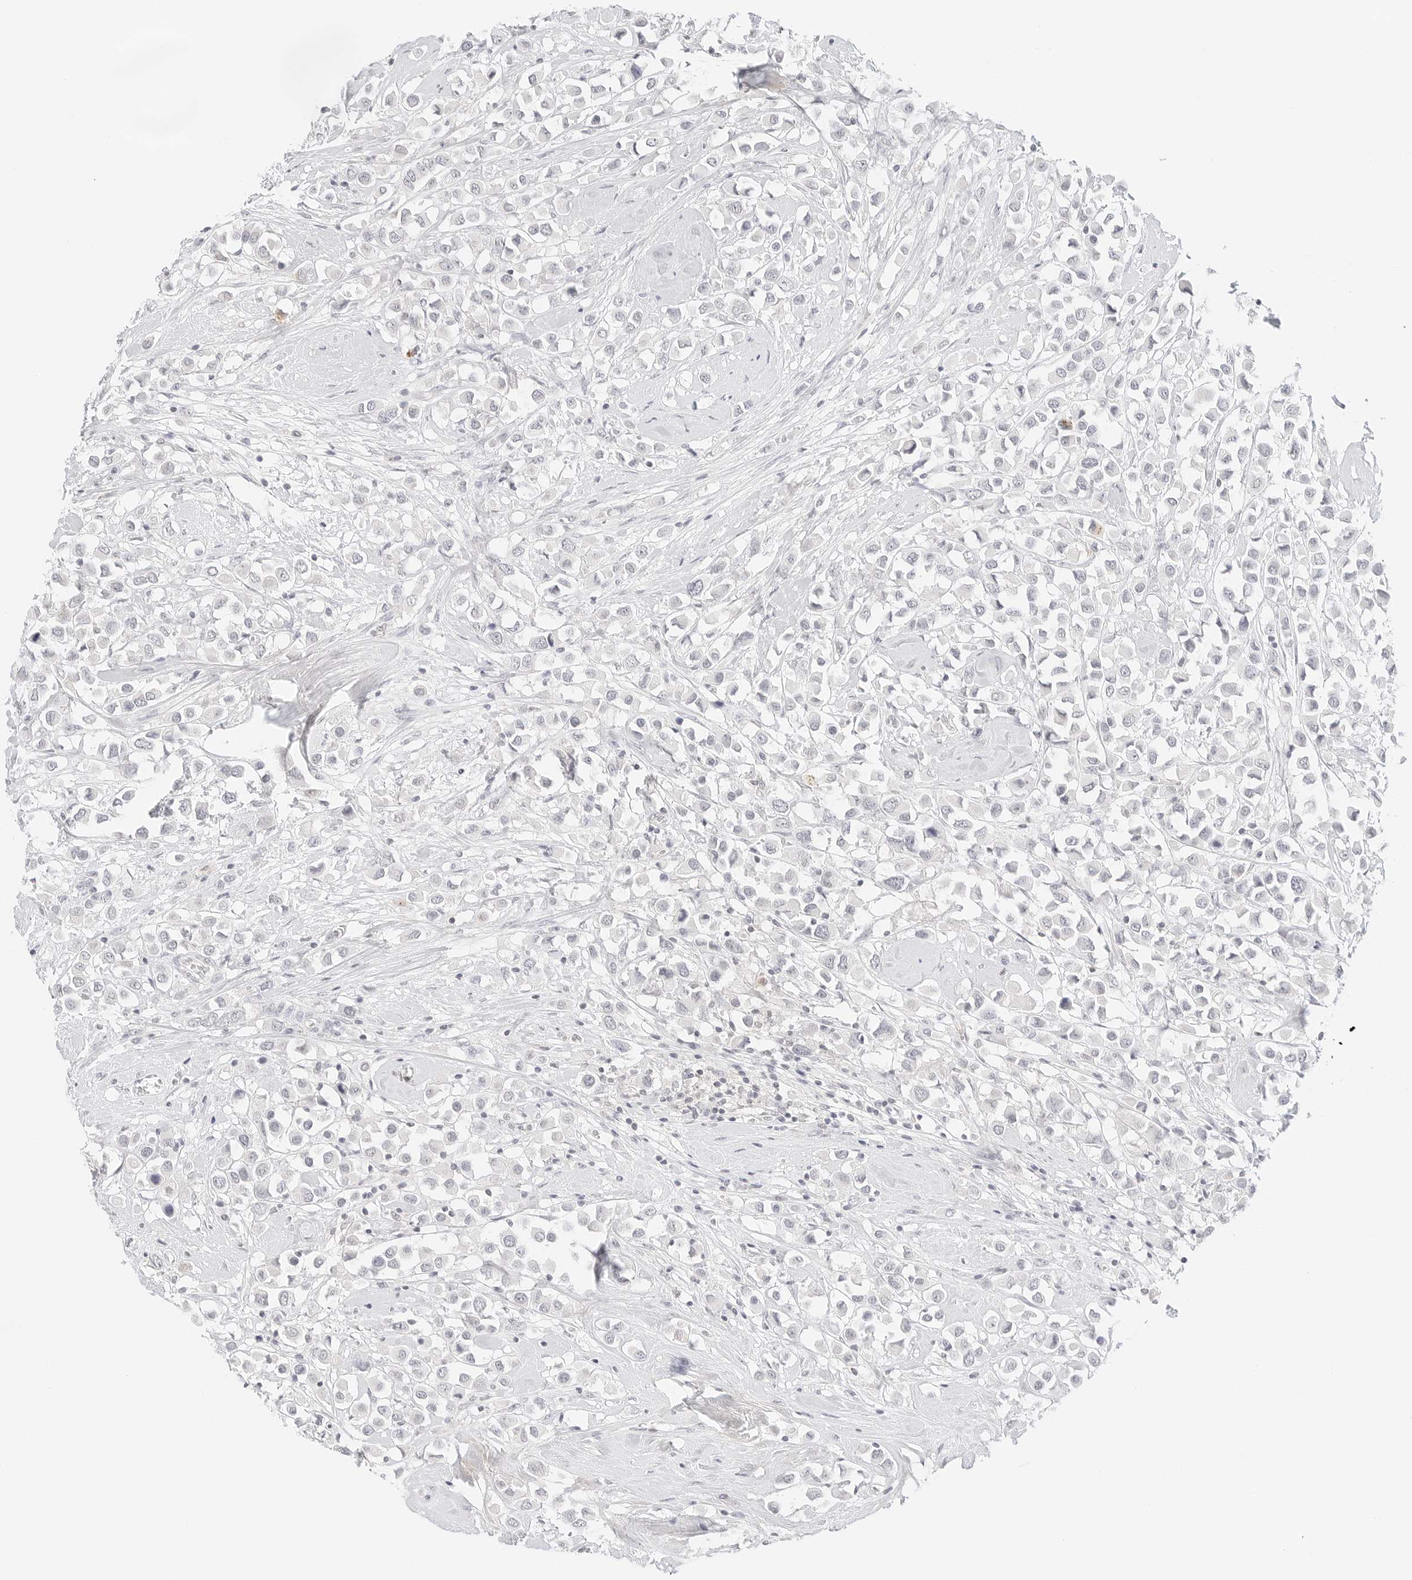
{"staining": {"intensity": "negative", "quantity": "none", "location": "none"}, "tissue": "breast cancer", "cell_type": "Tumor cells", "image_type": "cancer", "snomed": [{"axis": "morphology", "description": "Duct carcinoma"}, {"axis": "topography", "description": "Breast"}], "caption": "Breast cancer (infiltrating ductal carcinoma) stained for a protein using IHC displays no staining tumor cells.", "gene": "GNAS", "patient": {"sex": "female", "age": 61}}